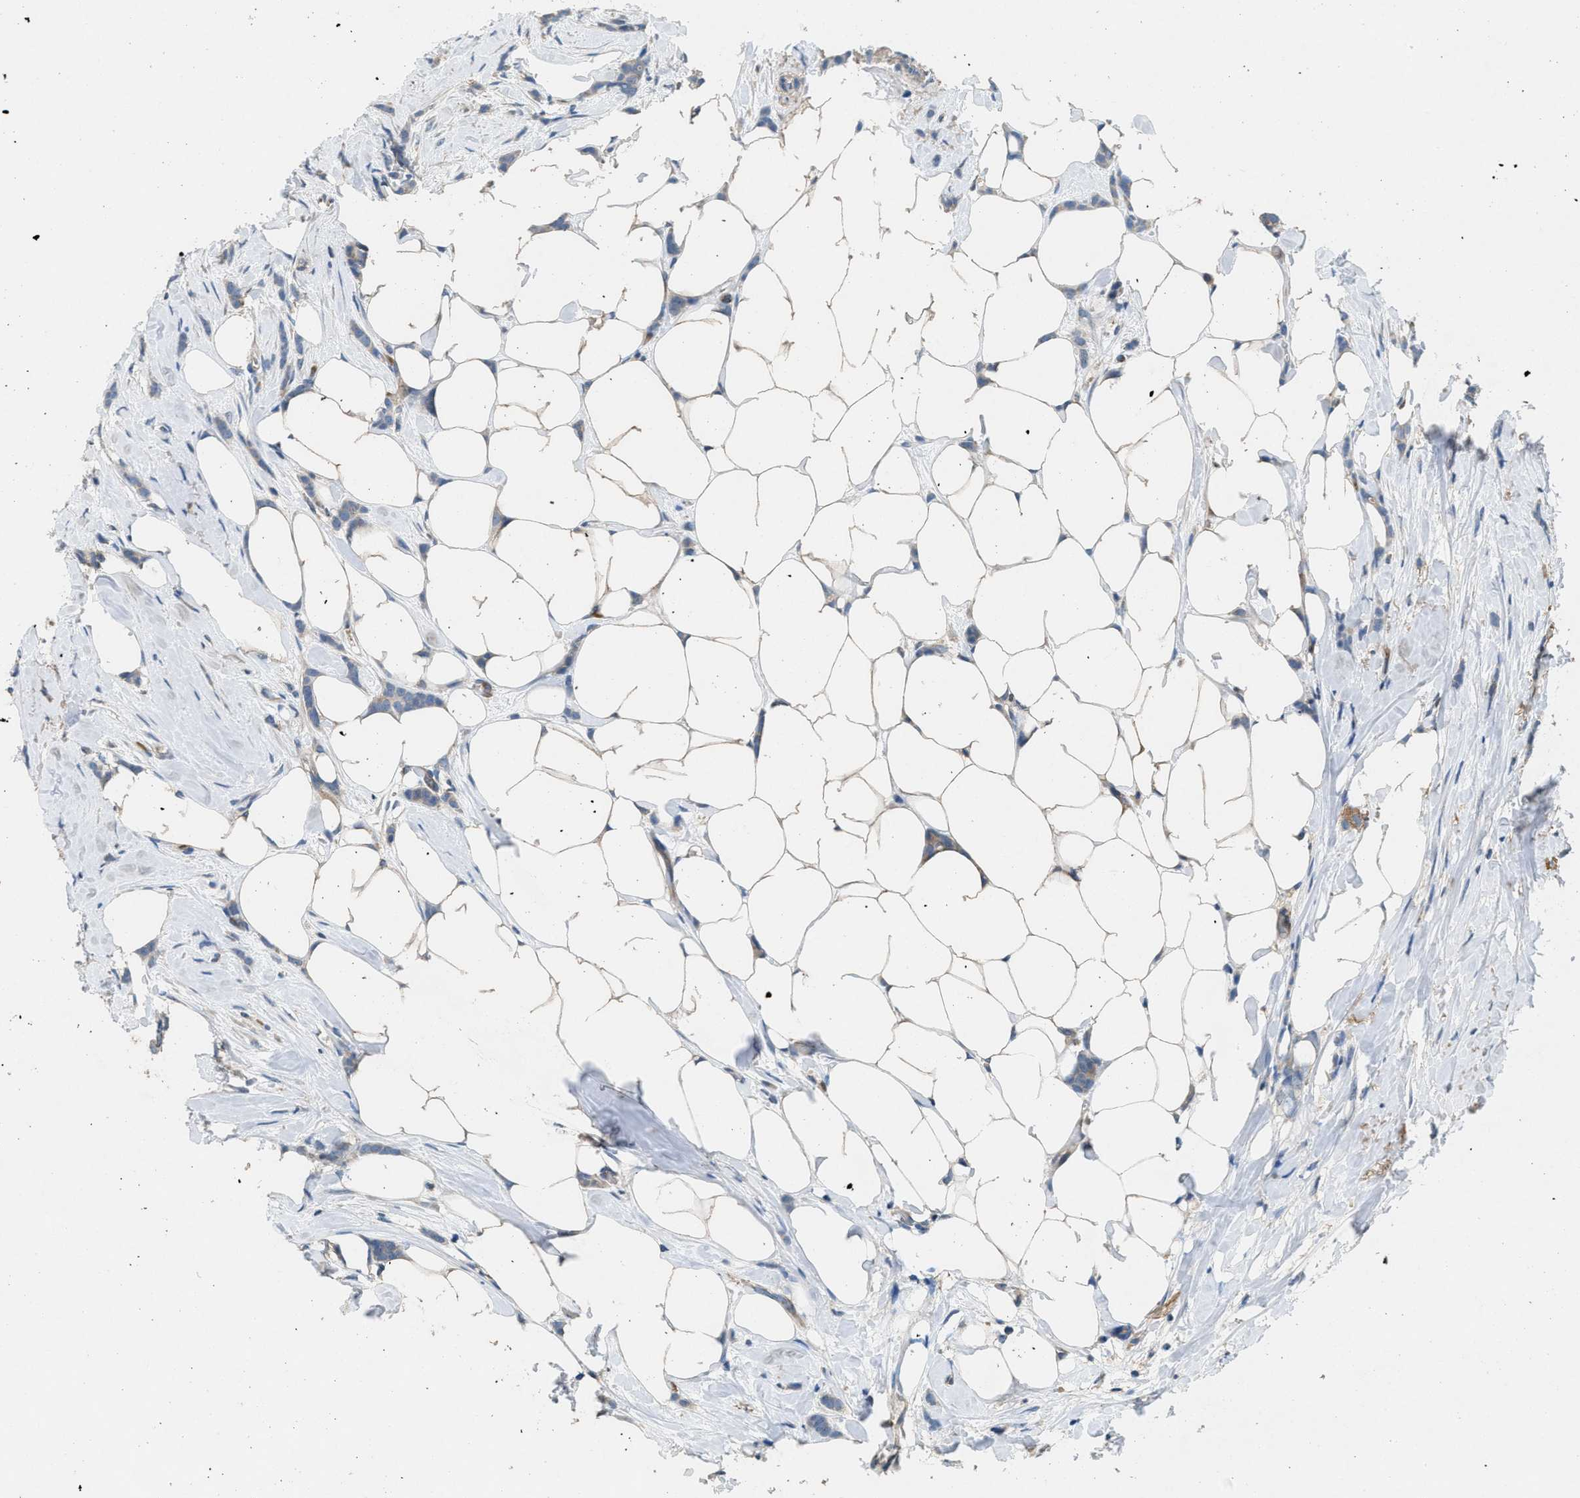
{"staining": {"intensity": "weak", "quantity": "<25%", "location": "cytoplasmic/membranous"}, "tissue": "breast cancer", "cell_type": "Tumor cells", "image_type": "cancer", "snomed": [{"axis": "morphology", "description": "Lobular carcinoma, in situ"}, {"axis": "morphology", "description": "Lobular carcinoma"}, {"axis": "topography", "description": "Breast"}], "caption": "Breast cancer was stained to show a protein in brown. There is no significant positivity in tumor cells. Nuclei are stained in blue.", "gene": "DGKE", "patient": {"sex": "female", "age": 41}}